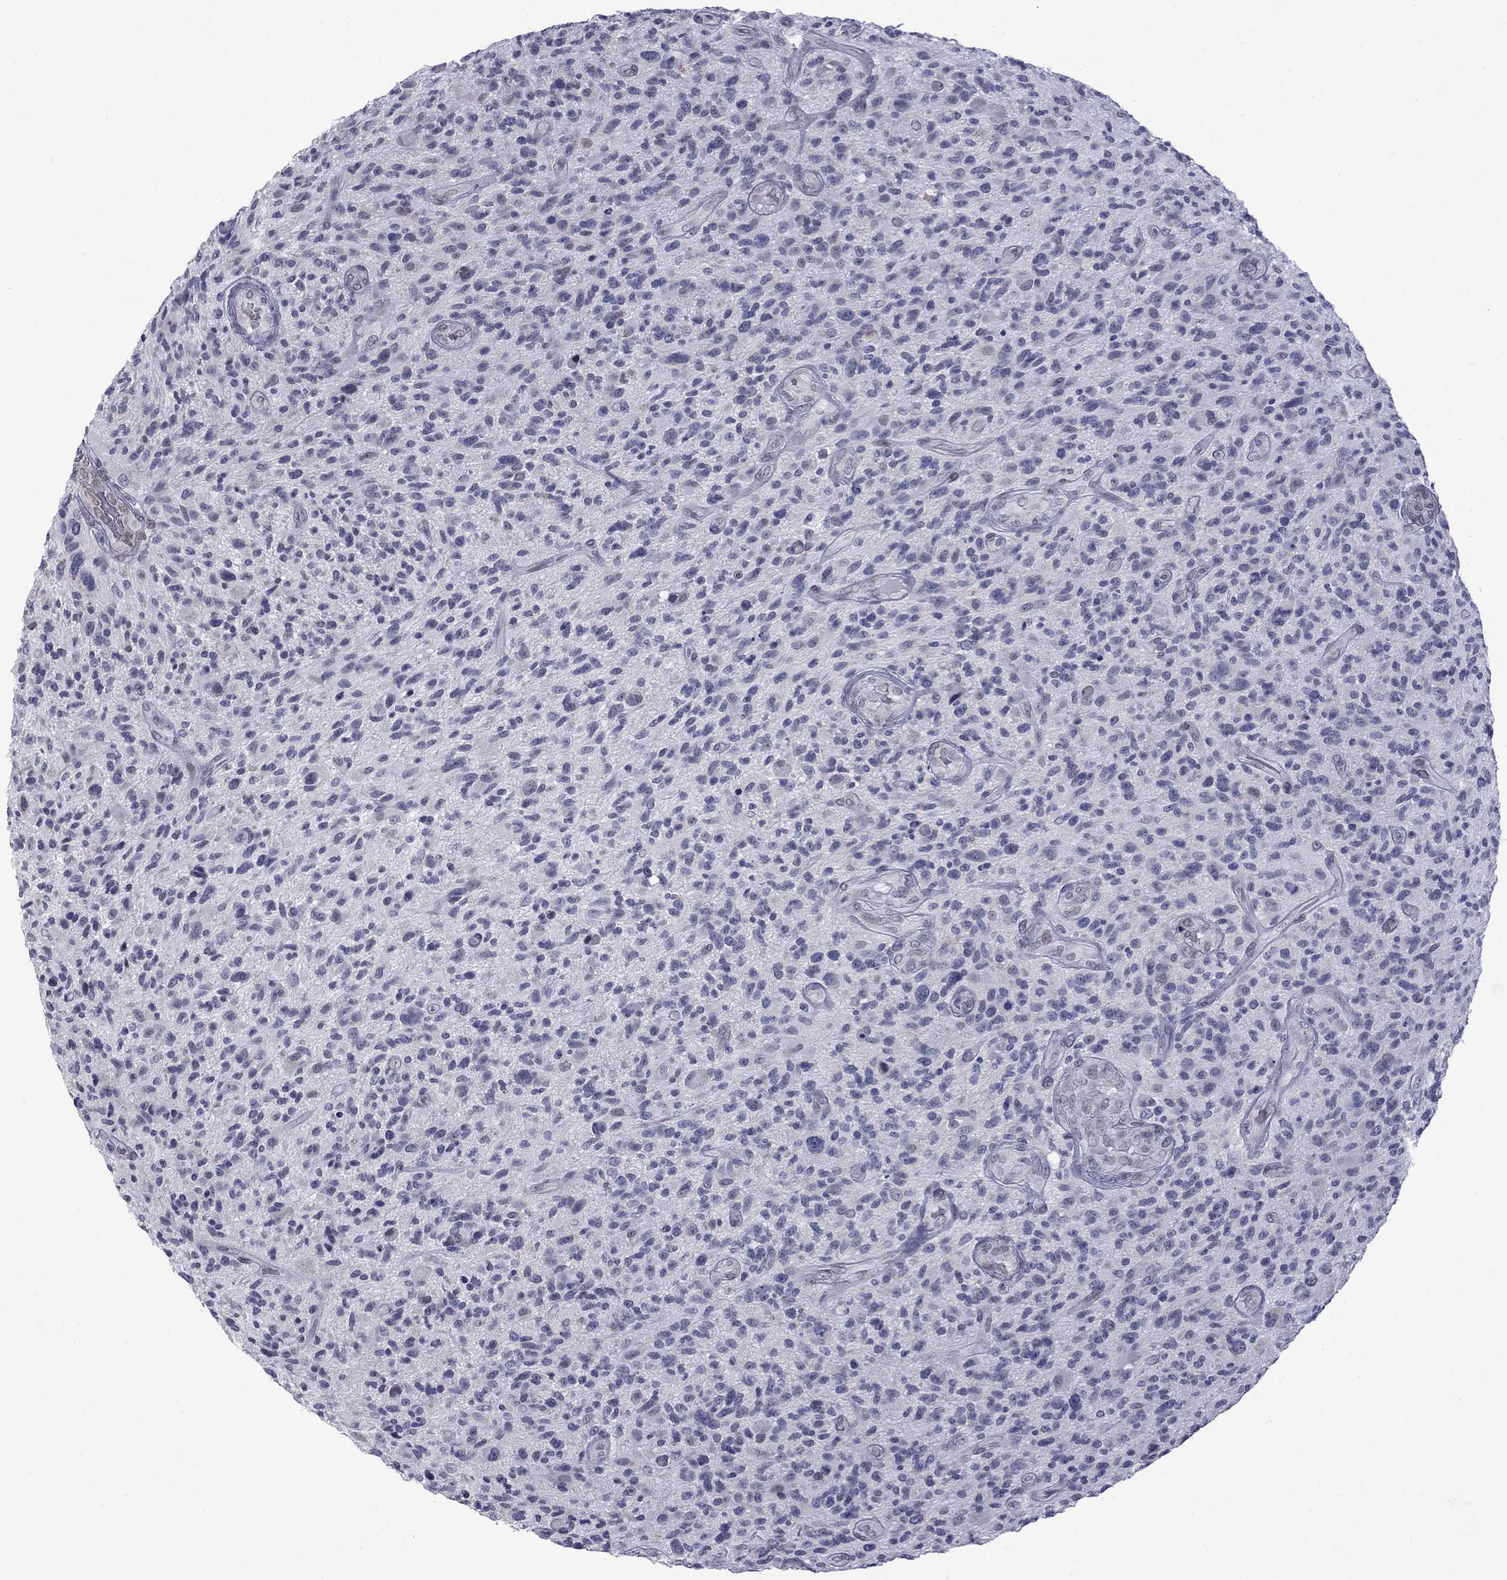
{"staining": {"intensity": "negative", "quantity": "none", "location": "none"}, "tissue": "glioma", "cell_type": "Tumor cells", "image_type": "cancer", "snomed": [{"axis": "morphology", "description": "Glioma, malignant, High grade"}, {"axis": "topography", "description": "Brain"}], "caption": "An immunohistochemistry (IHC) micrograph of glioma is shown. There is no staining in tumor cells of glioma. Nuclei are stained in blue.", "gene": "CLTCL1", "patient": {"sex": "male", "age": 47}}